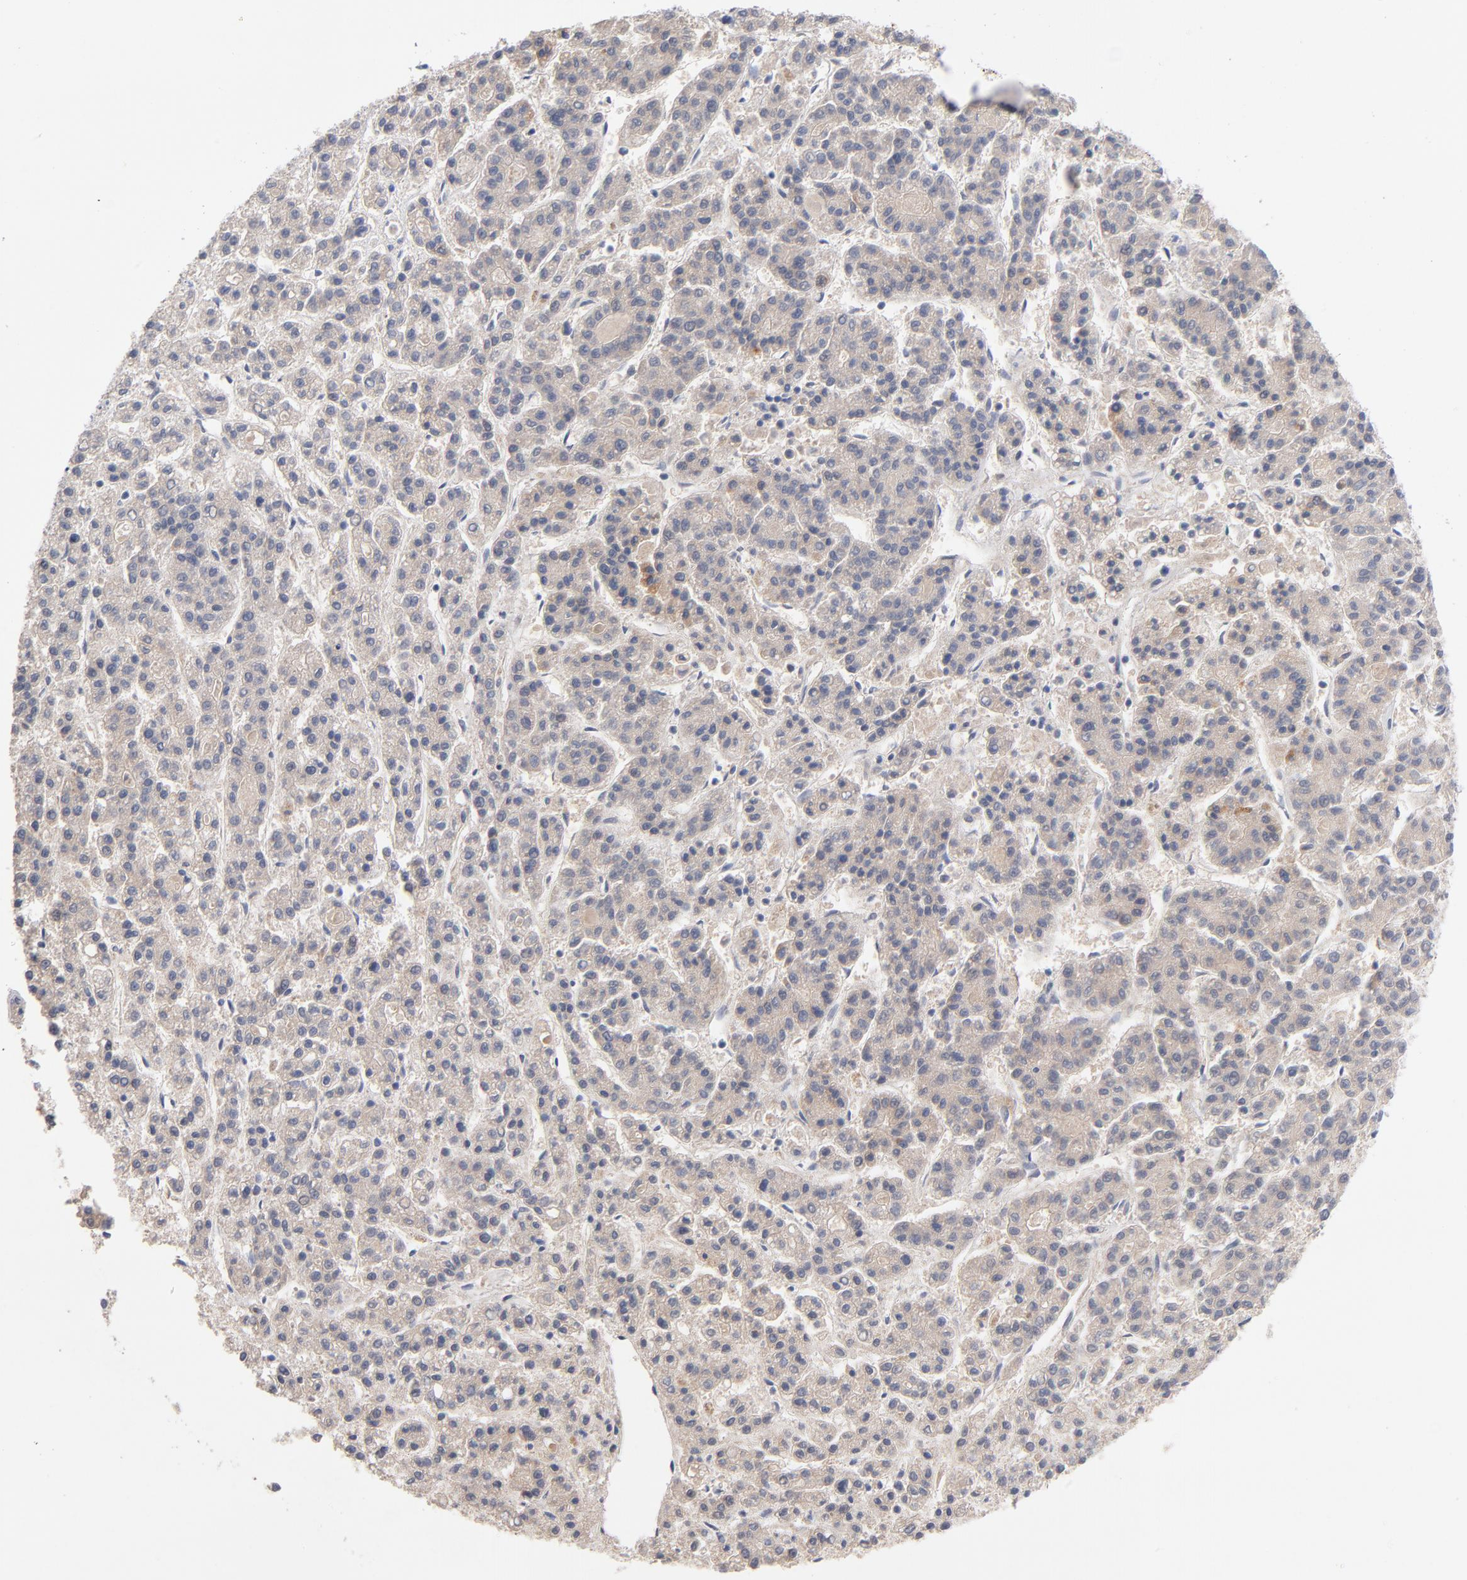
{"staining": {"intensity": "weak", "quantity": "25%-75%", "location": "cytoplasmic/membranous"}, "tissue": "liver cancer", "cell_type": "Tumor cells", "image_type": "cancer", "snomed": [{"axis": "morphology", "description": "Carcinoma, Hepatocellular, NOS"}, {"axis": "topography", "description": "Liver"}], "caption": "Weak cytoplasmic/membranous protein staining is appreciated in approximately 25%-75% of tumor cells in hepatocellular carcinoma (liver).", "gene": "CPS1", "patient": {"sex": "male", "age": 70}}